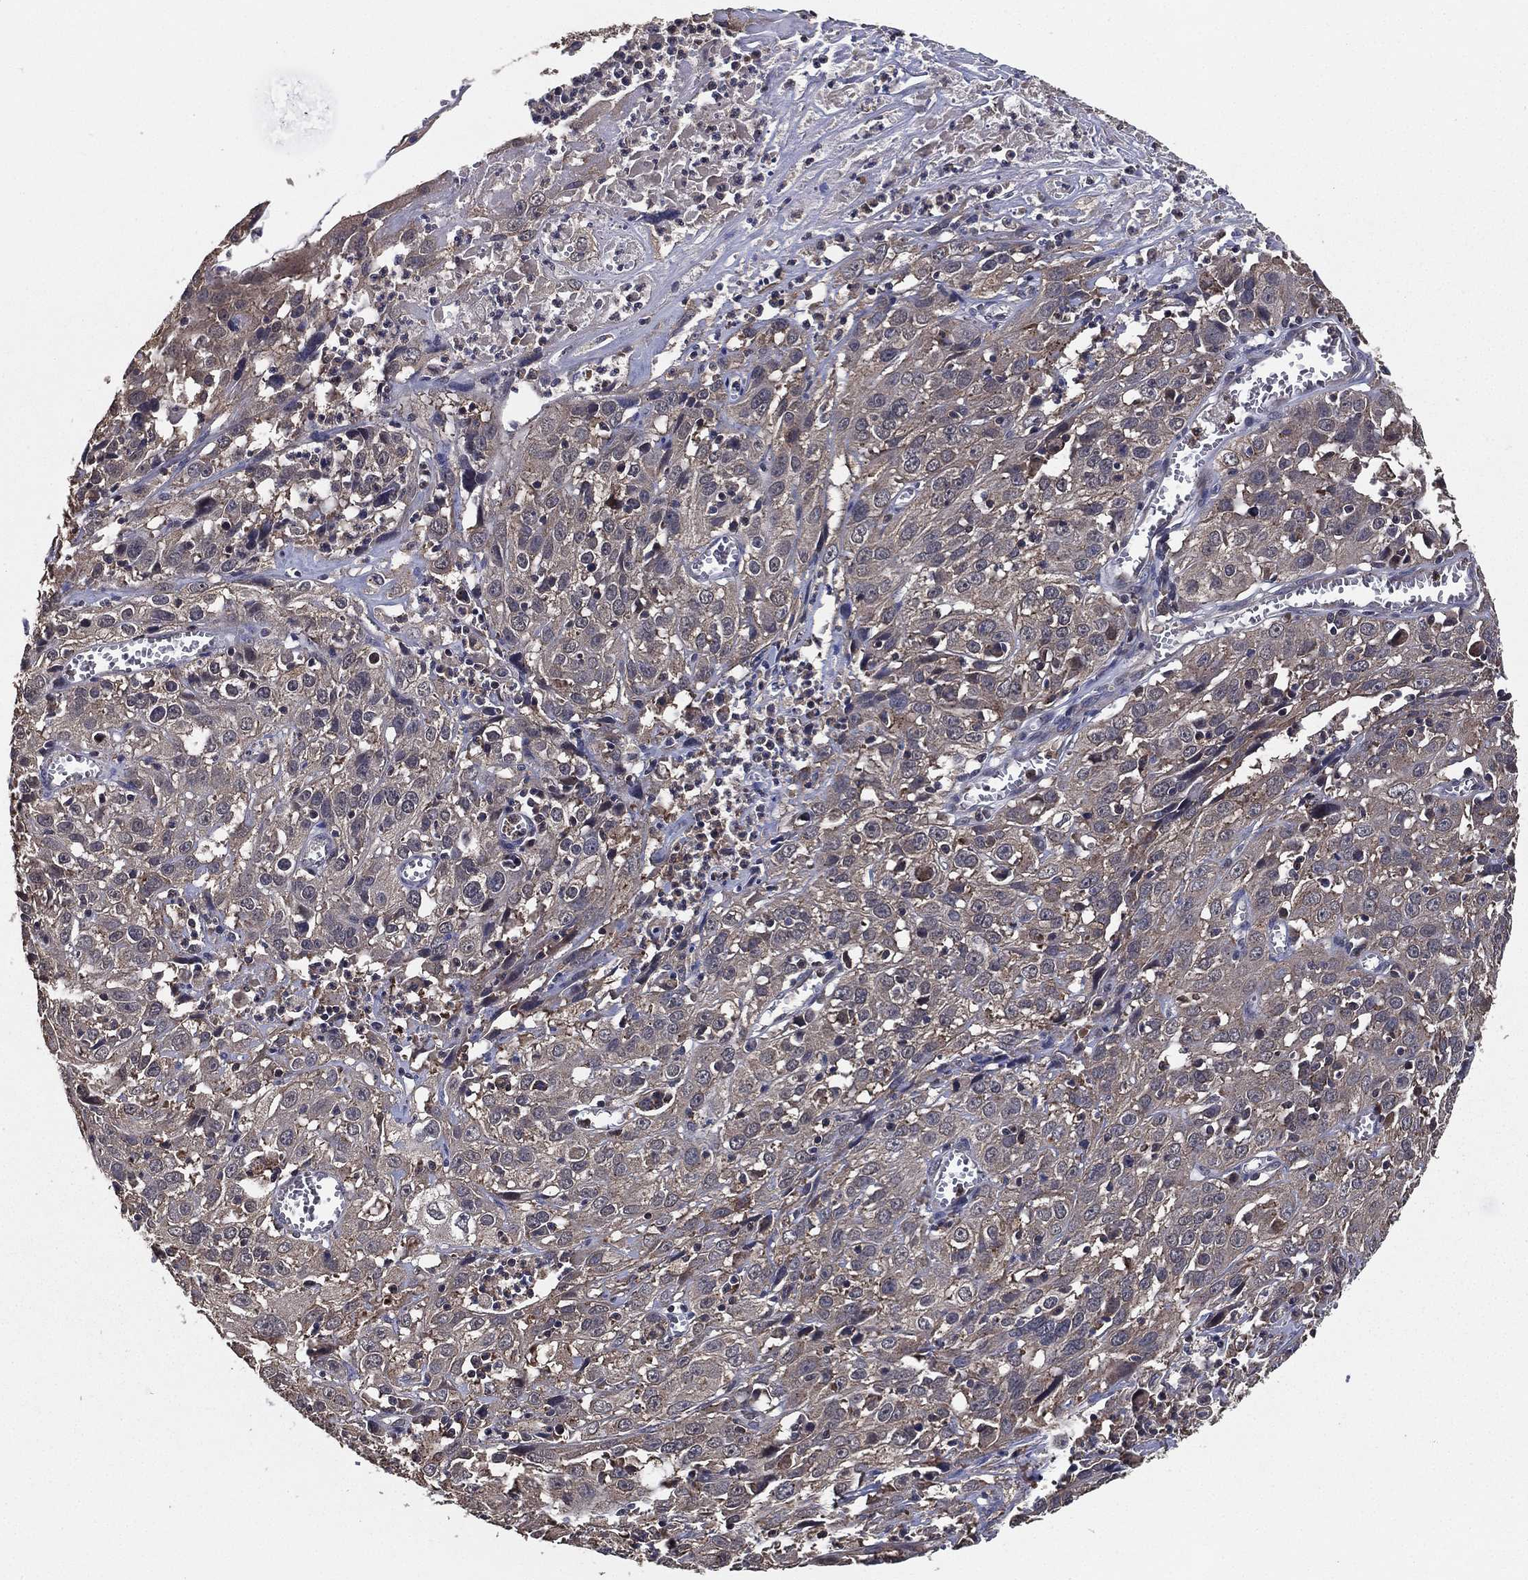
{"staining": {"intensity": "weak", "quantity": "25%-75%", "location": "cytoplasmic/membranous"}, "tissue": "cervical cancer", "cell_type": "Tumor cells", "image_type": "cancer", "snomed": [{"axis": "morphology", "description": "Squamous cell carcinoma, NOS"}, {"axis": "topography", "description": "Cervix"}], "caption": "Protein expression analysis of cervical squamous cell carcinoma demonstrates weak cytoplasmic/membranous staining in about 25%-75% of tumor cells.", "gene": "PCNT", "patient": {"sex": "female", "age": 32}}